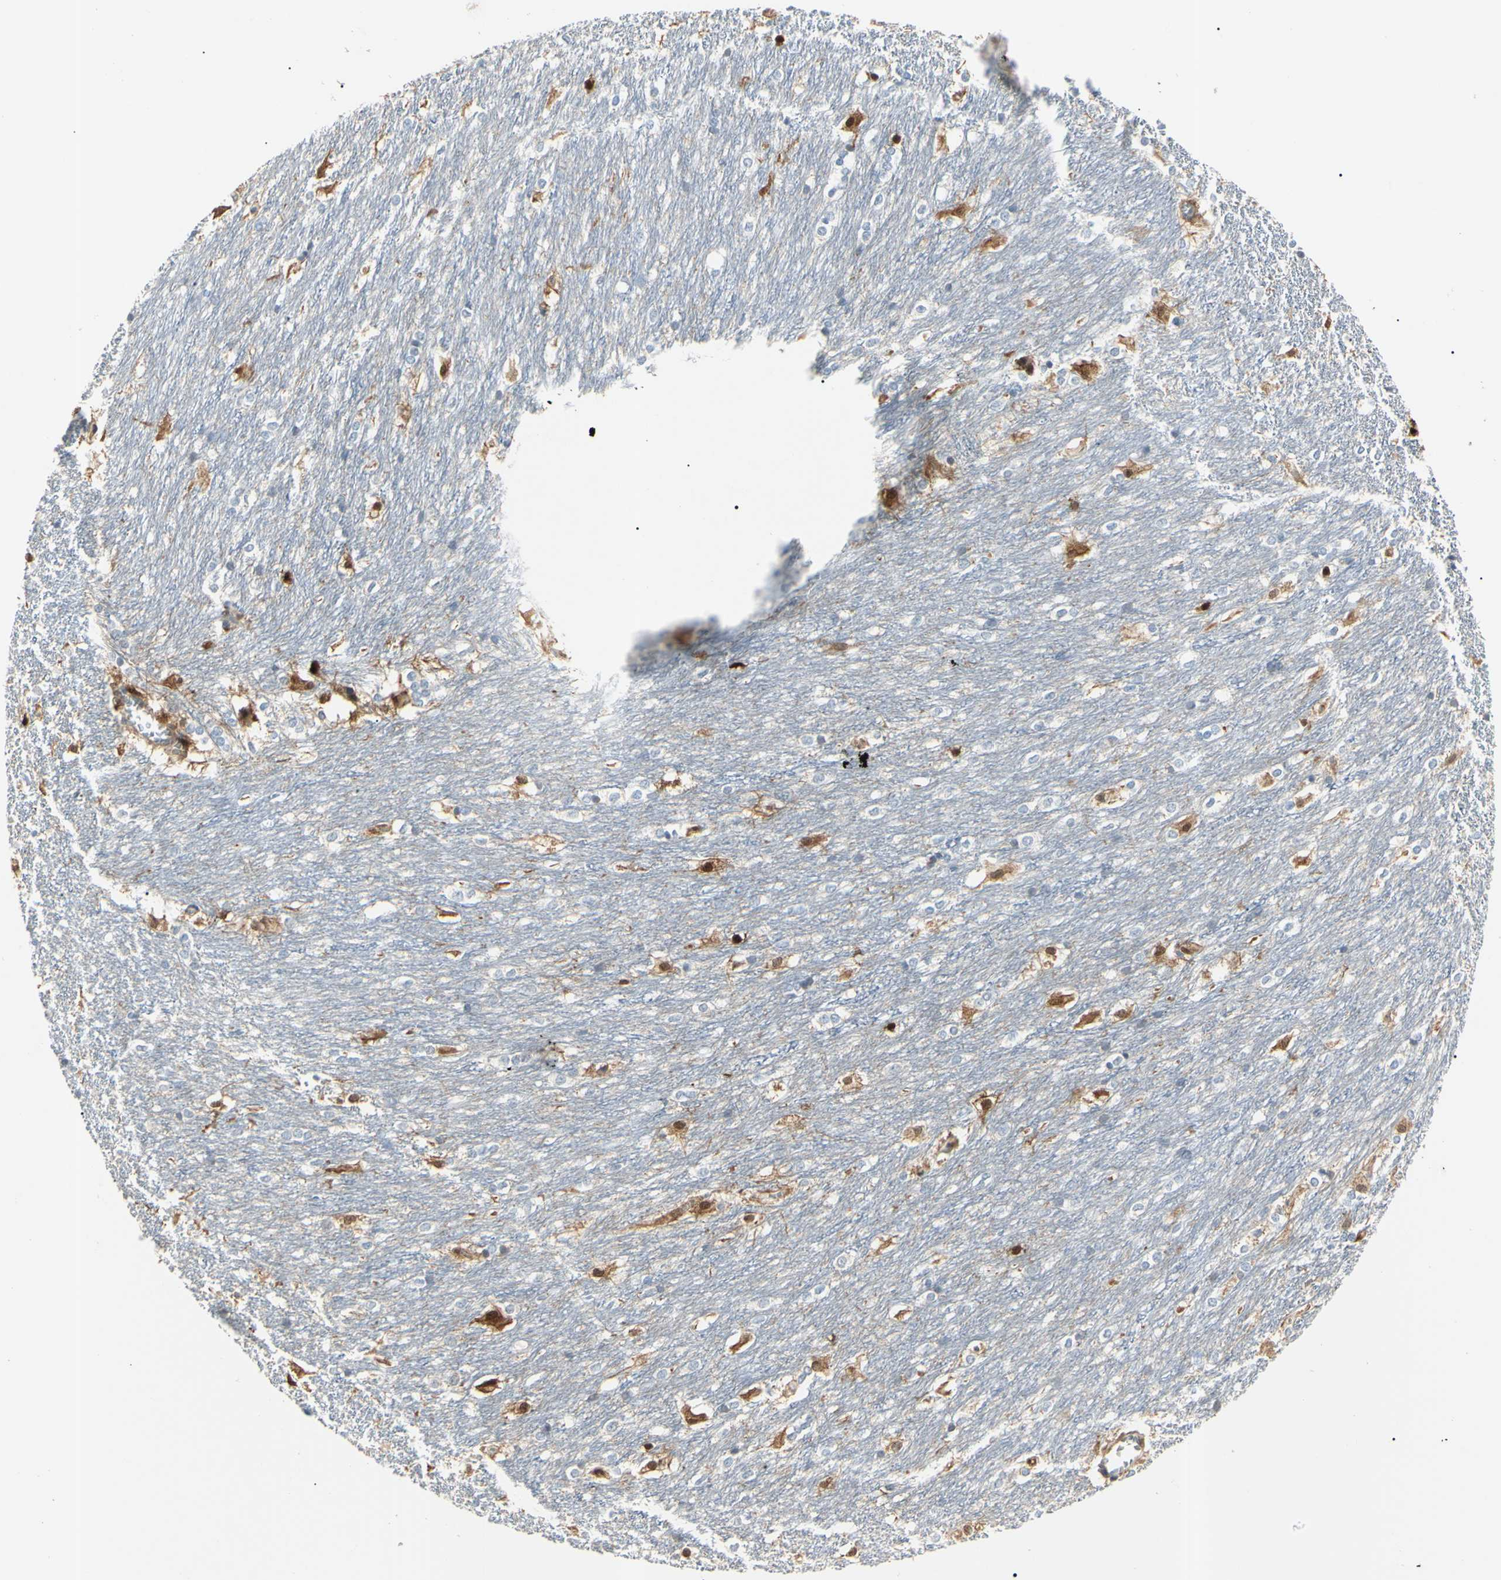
{"staining": {"intensity": "strong", "quantity": "25%-75%", "location": "cytoplasmic/membranous,nuclear"}, "tissue": "caudate", "cell_type": "Glial cells", "image_type": "normal", "snomed": [{"axis": "morphology", "description": "Normal tissue, NOS"}, {"axis": "topography", "description": "Lateral ventricle wall"}], "caption": "Immunohistochemical staining of benign human caudate demonstrates 25%-75% levels of strong cytoplasmic/membranous,nuclear protein staining in about 25%-75% of glial cells. (DAB (3,3'-diaminobenzidine) IHC with brightfield microscopy, high magnification).", "gene": "AKR1C3", "patient": {"sex": "female", "age": 19}}